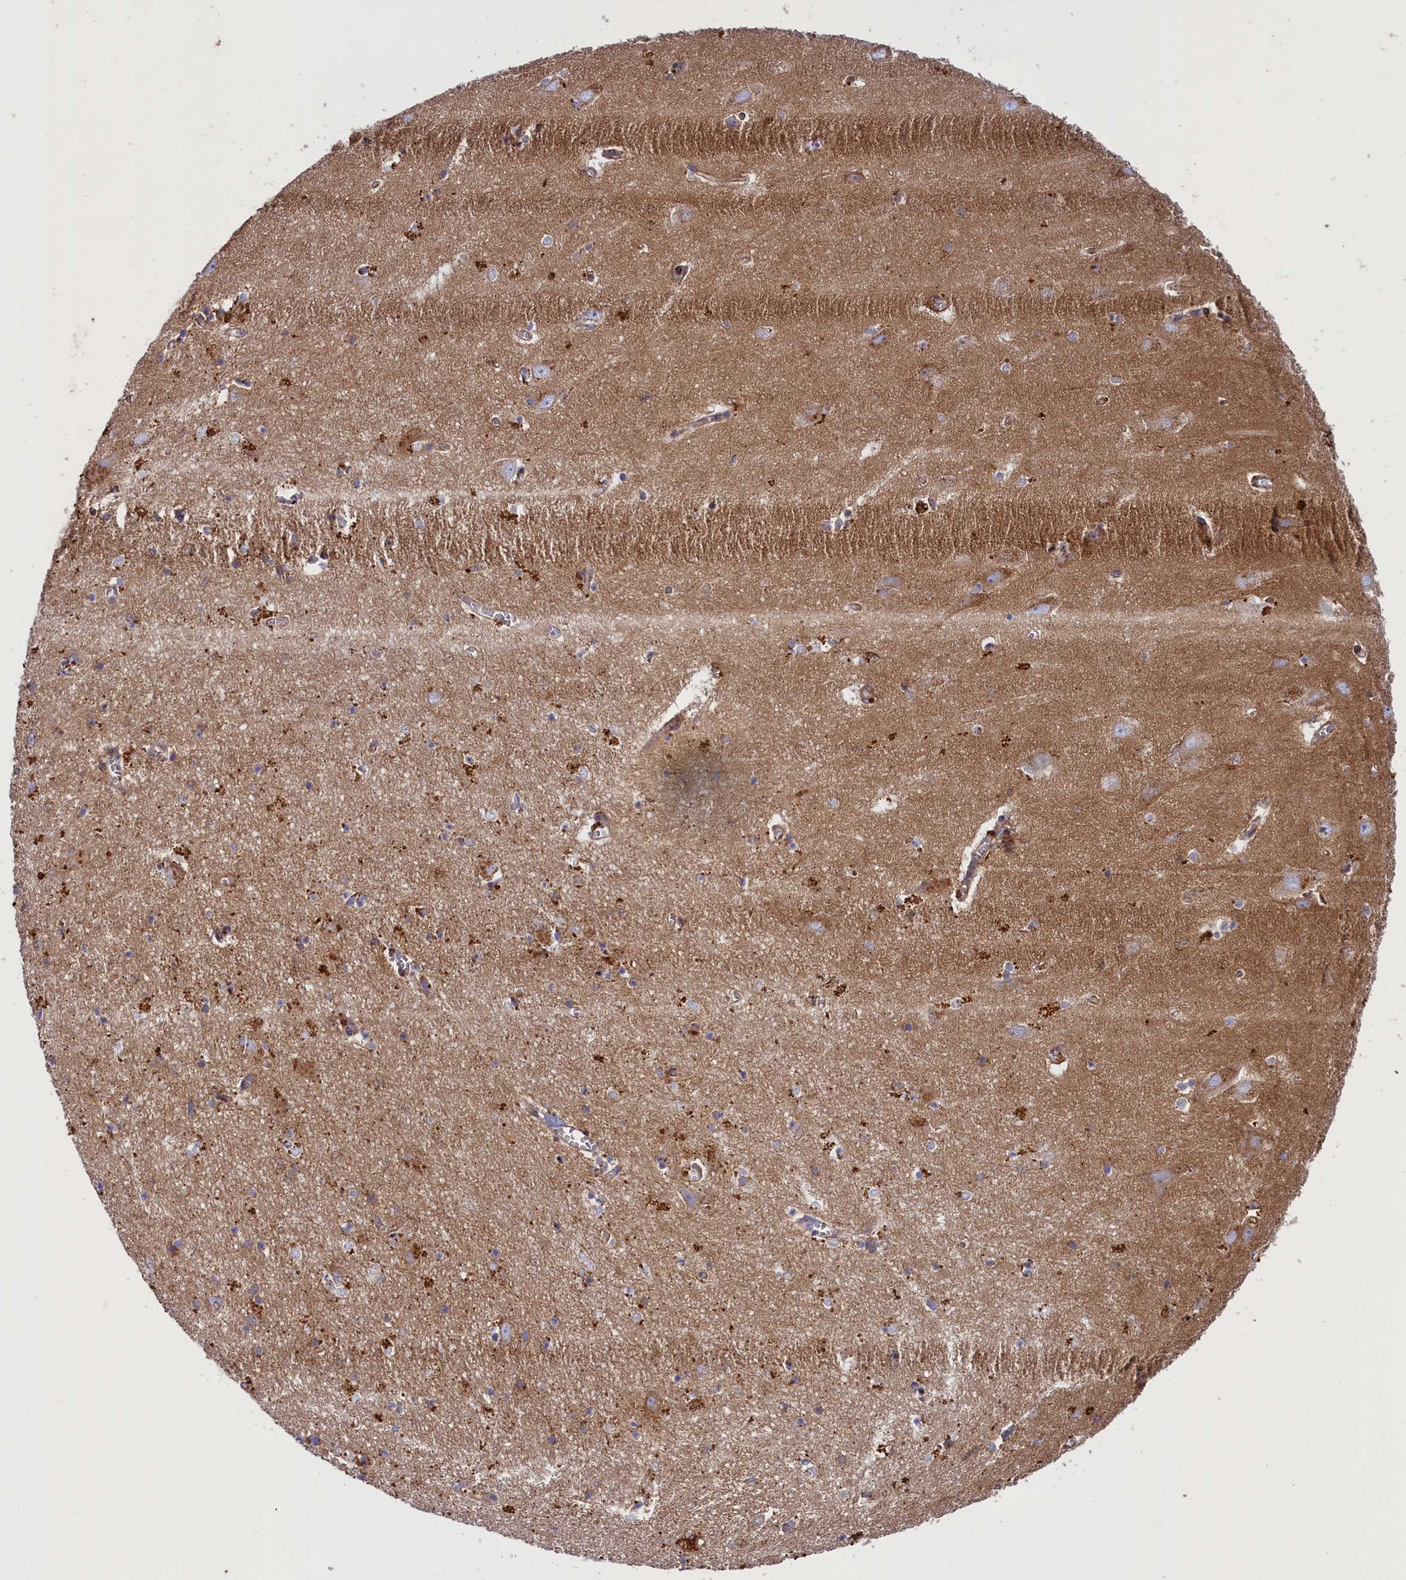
{"staining": {"intensity": "moderate", "quantity": "<25%", "location": "cytoplasmic/membranous"}, "tissue": "hippocampus", "cell_type": "Glial cells", "image_type": "normal", "snomed": [{"axis": "morphology", "description": "Normal tissue, NOS"}, {"axis": "topography", "description": "Hippocampus"}], "caption": "Immunohistochemical staining of normal human hippocampus displays low levels of moderate cytoplasmic/membranous staining in approximately <25% of glial cells.", "gene": "SCAMP4", "patient": {"sex": "female", "age": 64}}